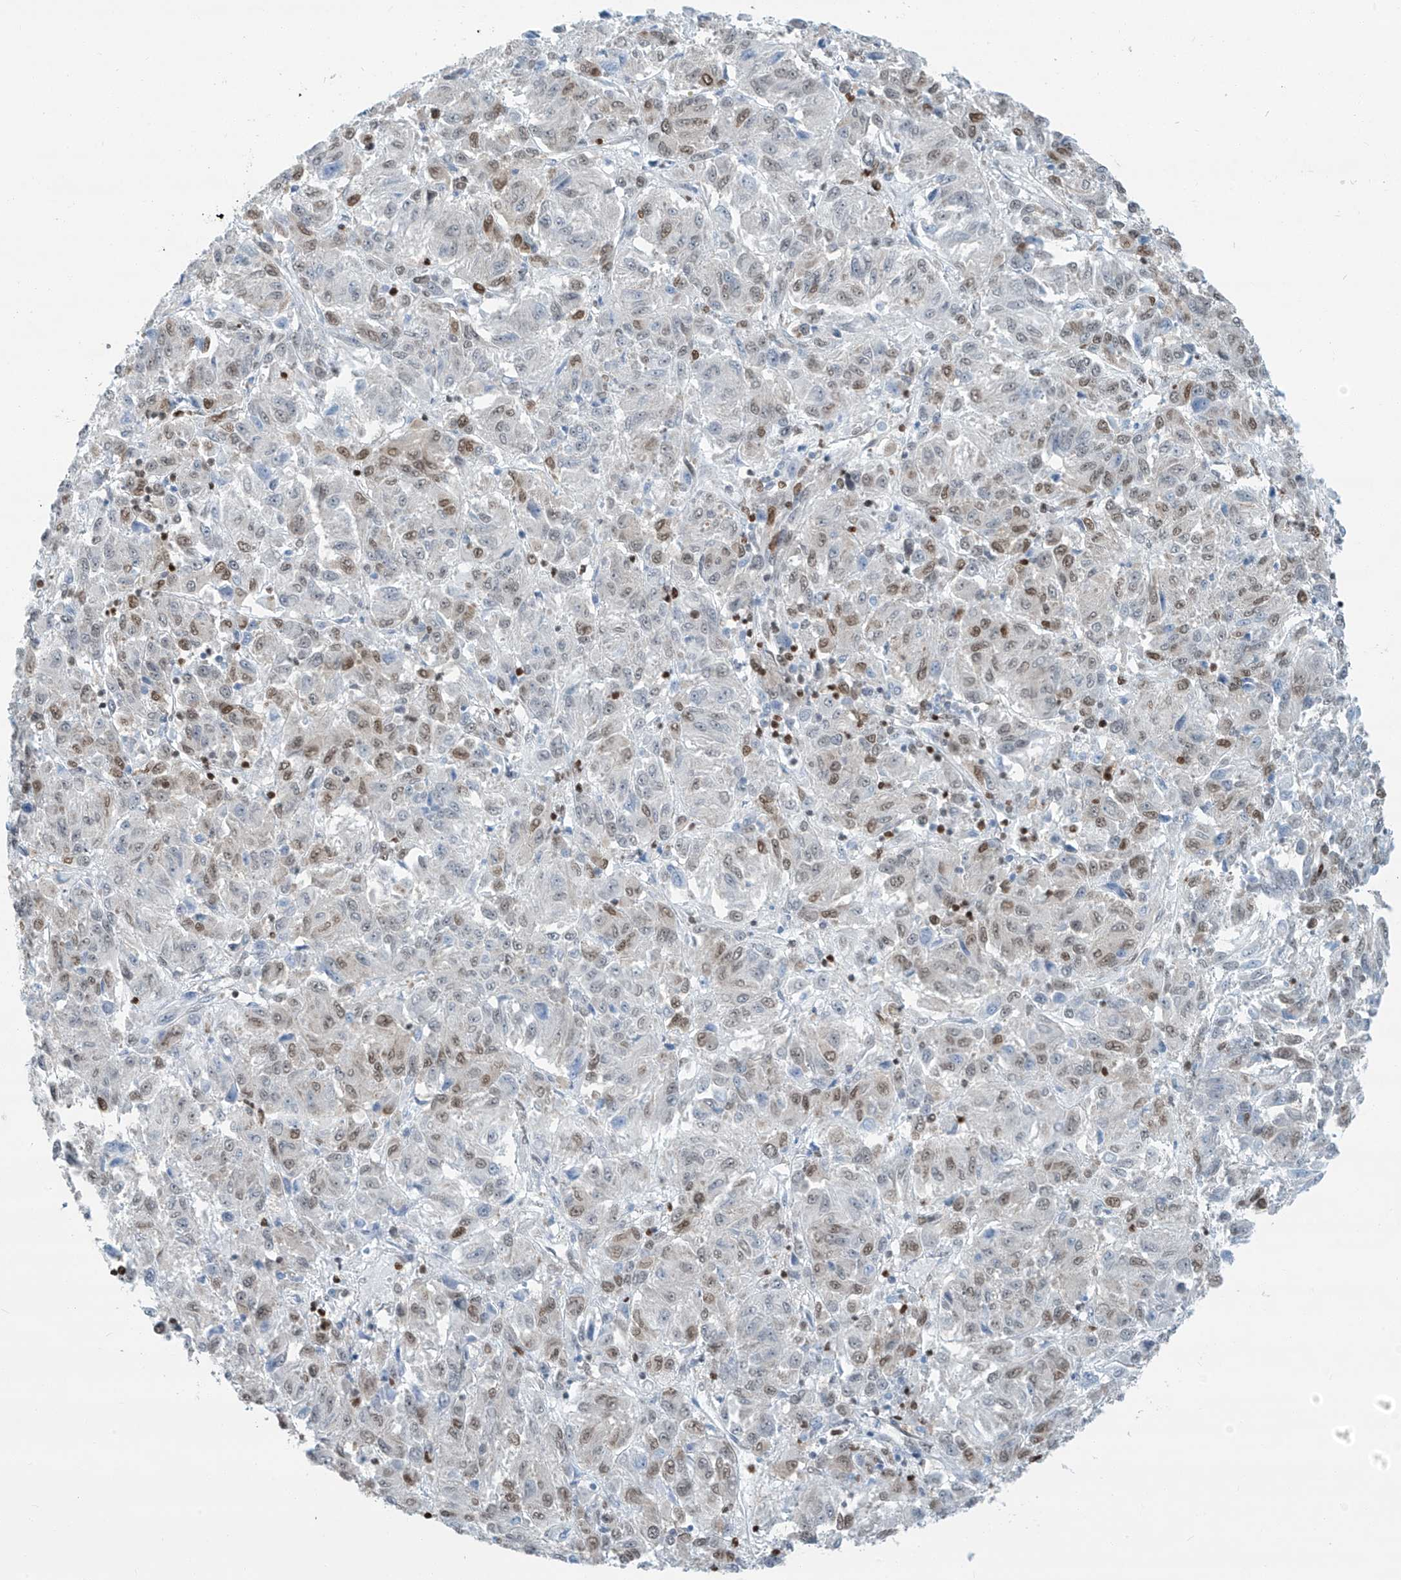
{"staining": {"intensity": "weak", "quantity": "25%-75%", "location": "nuclear"}, "tissue": "melanoma", "cell_type": "Tumor cells", "image_type": "cancer", "snomed": [{"axis": "morphology", "description": "Malignant melanoma, Metastatic site"}, {"axis": "topography", "description": "Lung"}], "caption": "Immunohistochemistry photomicrograph of neoplastic tissue: malignant melanoma (metastatic site) stained using immunohistochemistry shows low levels of weak protein expression localized specifically in the nuclear of tumor cells, appearing as a nuclear brown color.", "gene": "SARNP", "patient": {"sex": "male", "age": 64}}